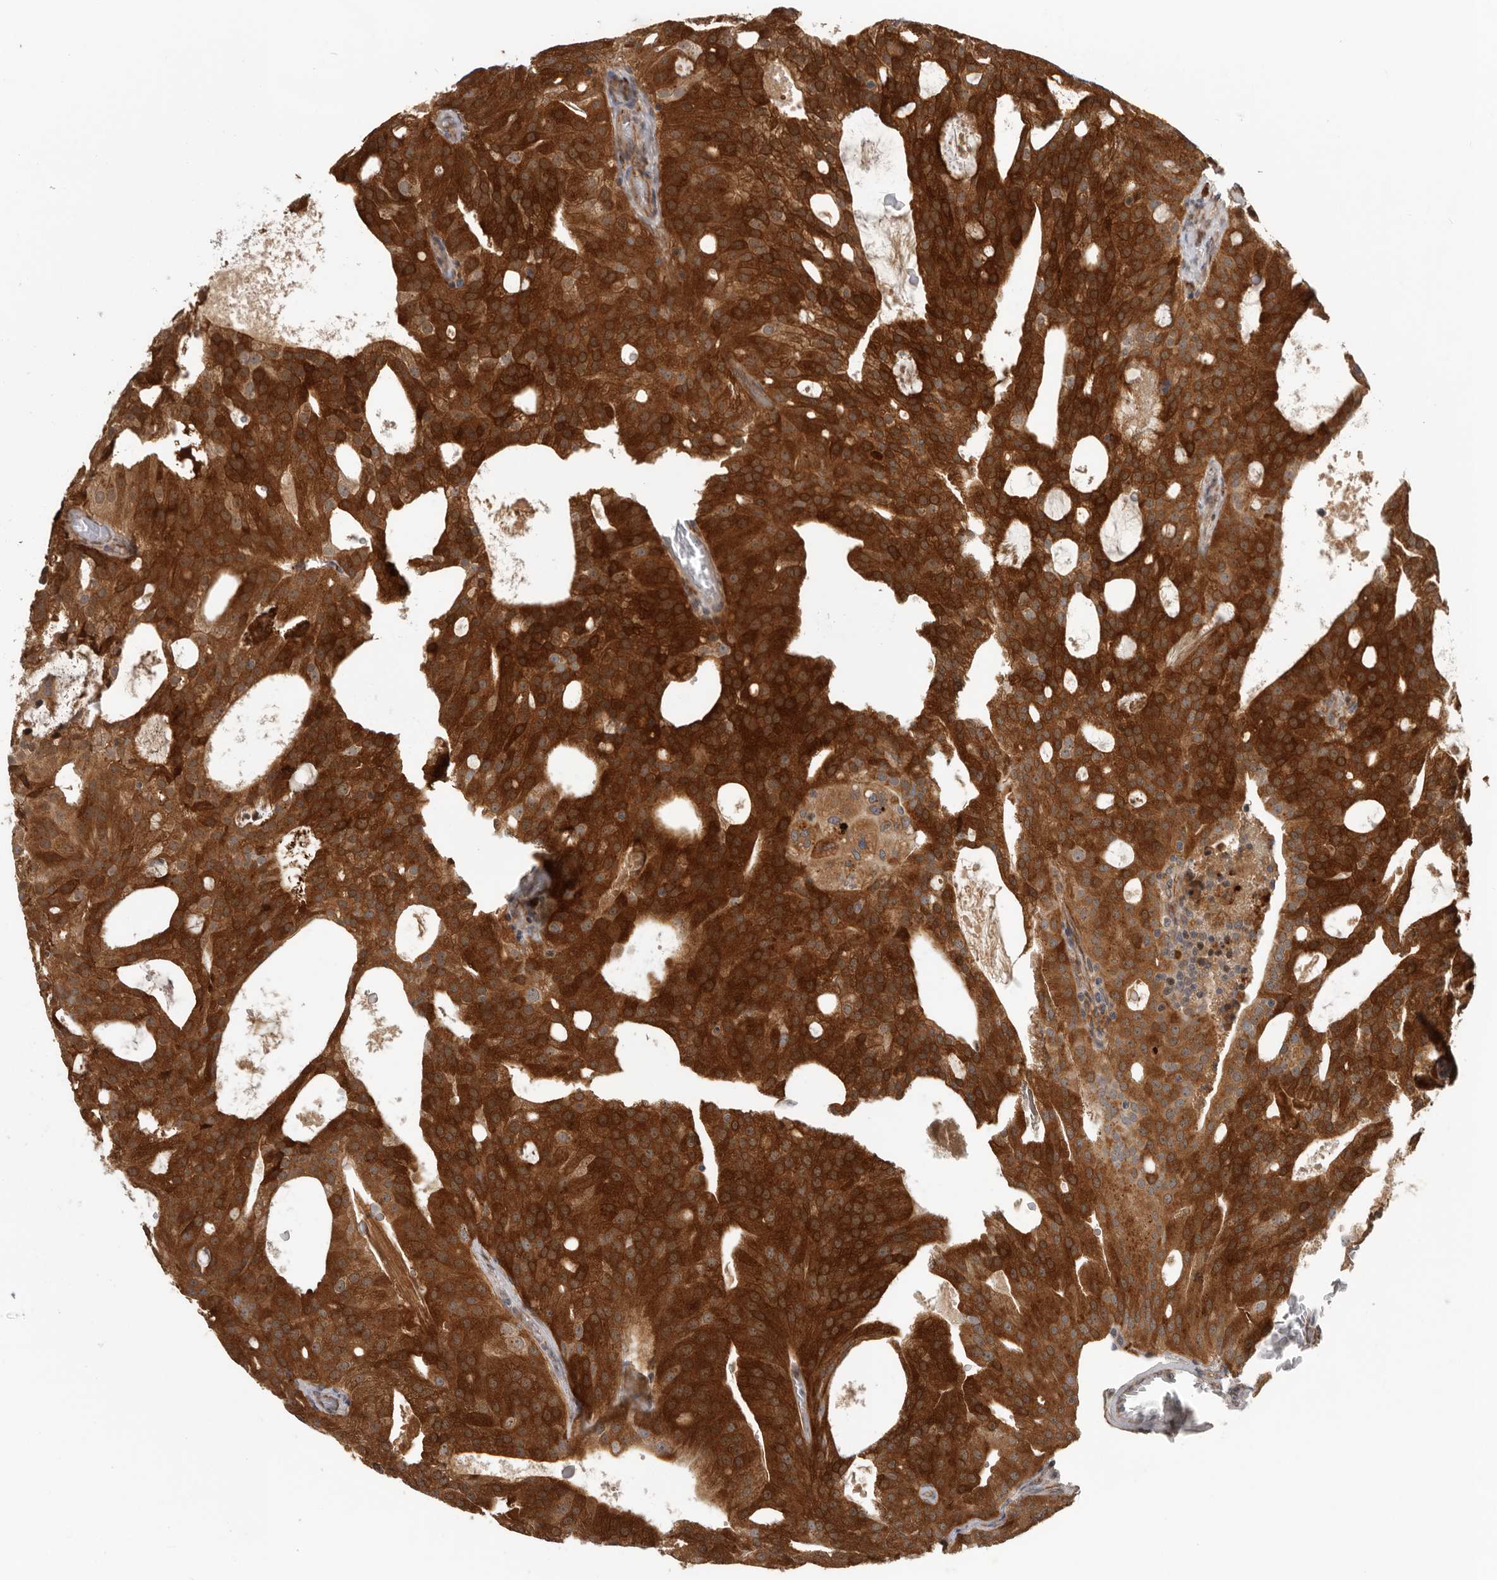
{"staining": {"intensity": "strong", "quantity": ">75%", "location": "cytoplasmic/membranous,nuclear"}, "tissue": "prostate cancer", "cell_type": "Tumor cells", "image_type": "cancer", "snomed": [{"axis": "morphology", "description": "Adenocarcinoma, Medium grade"}, {"axis": "topography", "description": "Prostate"}], "caption": "Immunohistochemical staining of prostate cancer (adenocarcinoma (medium-grade)) demonstrates strong cytoplasmic/membranous and nuclear protein expression in approximately >75% of tumor cells.", "gene": "RNF157", "patient": {"sex": "male", "age": 88}}